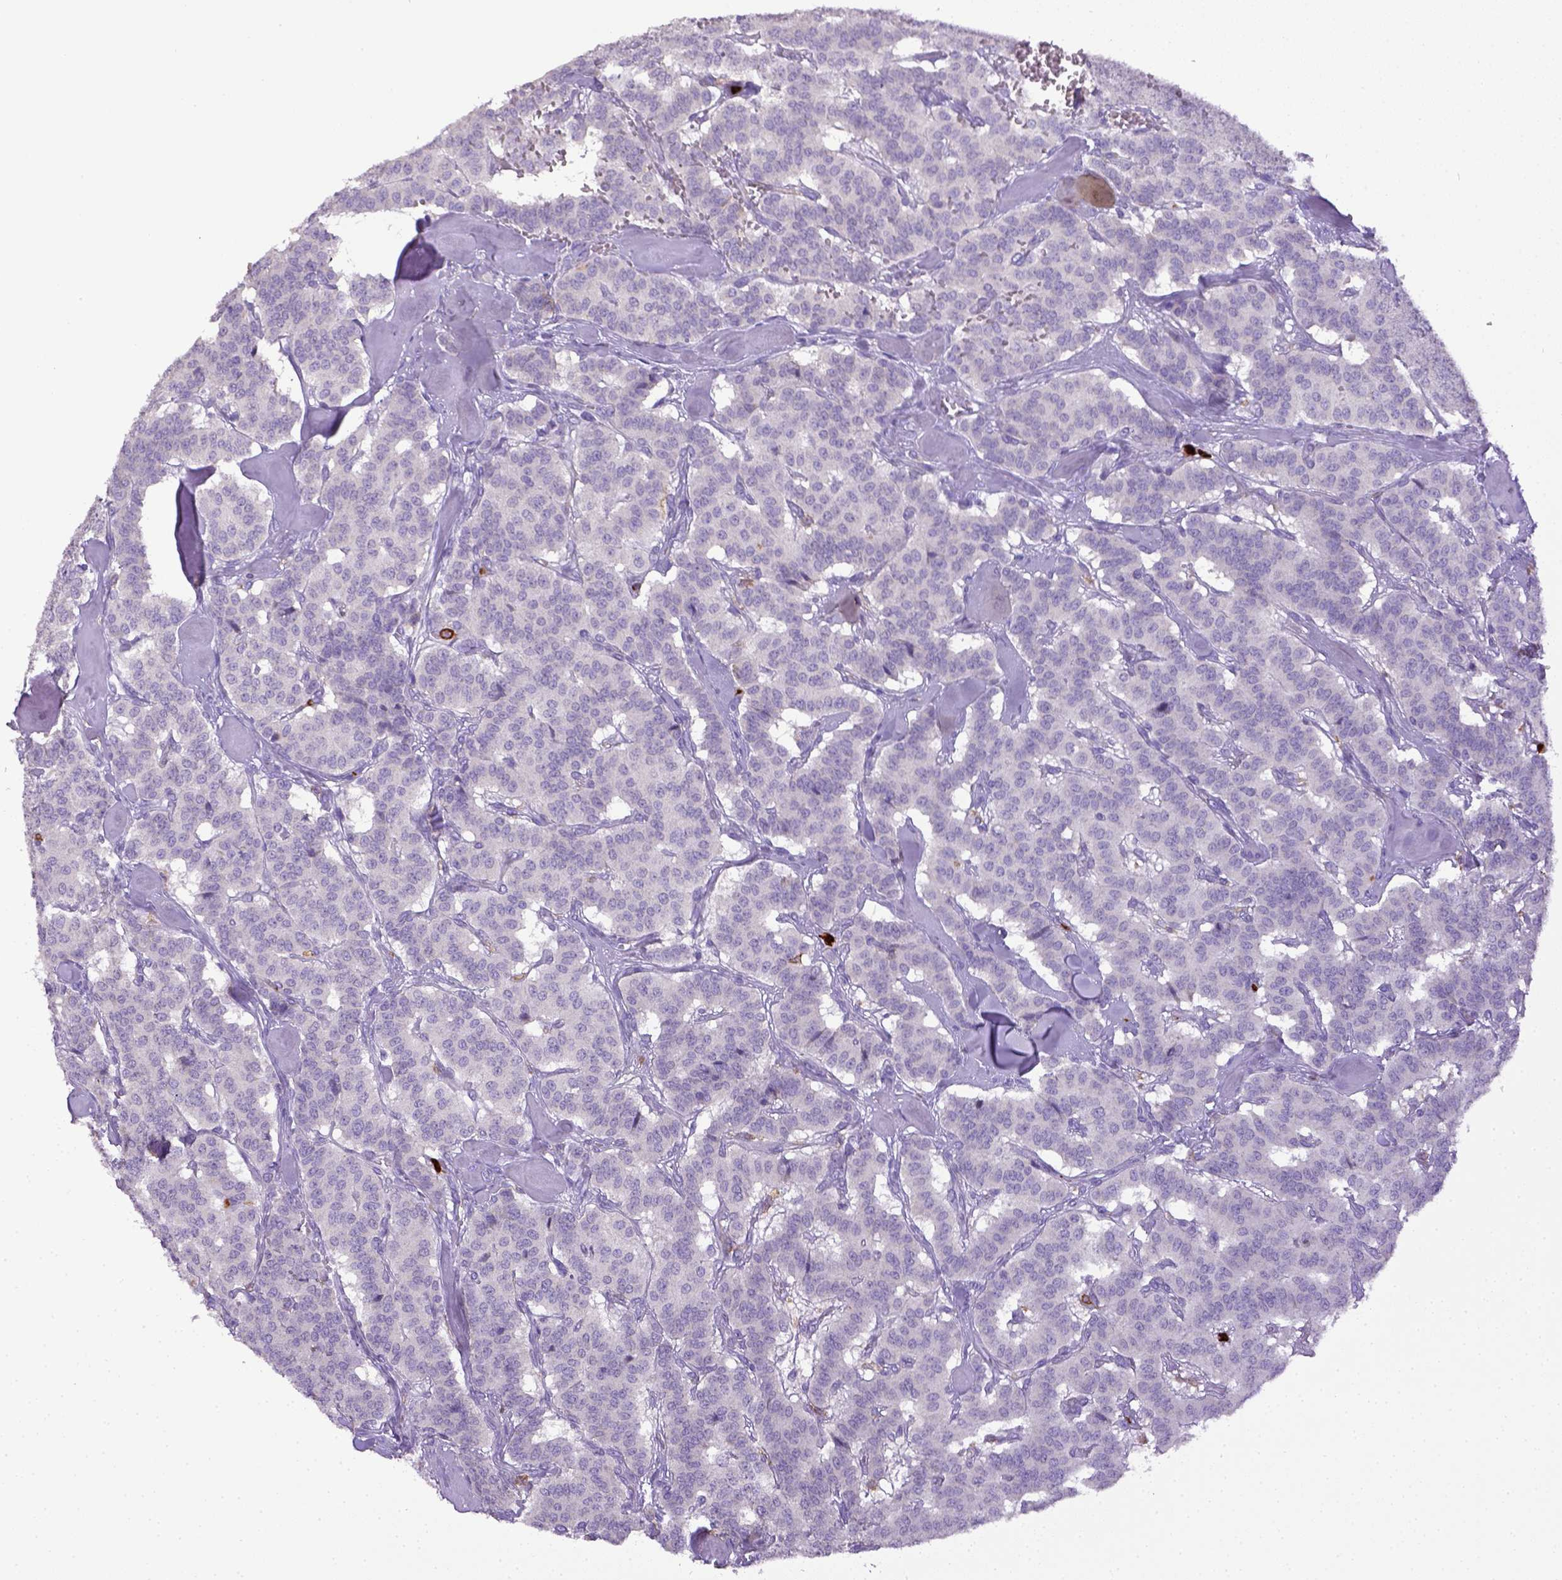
{"staining": {"intensity": "negative", "quantity": "none", "location": "none"}, "tissue": "carcinoid", "cell_type": "Tumor cells", "image_type": "cancer", "snomed": [{"axis": "morphology", "description": "Normal tissue, NOS"}, {"axis": "morphology", "description": "Carcinoid, malignant, NOS"}, {"axis": "topography", "description": "Lung"}], "caption": "Photomicrograph shows no significant protein positivity in tumor cells of carcinoid.", "gene": "ITGAM", "patient": {"sex": "female", "age": 46}}